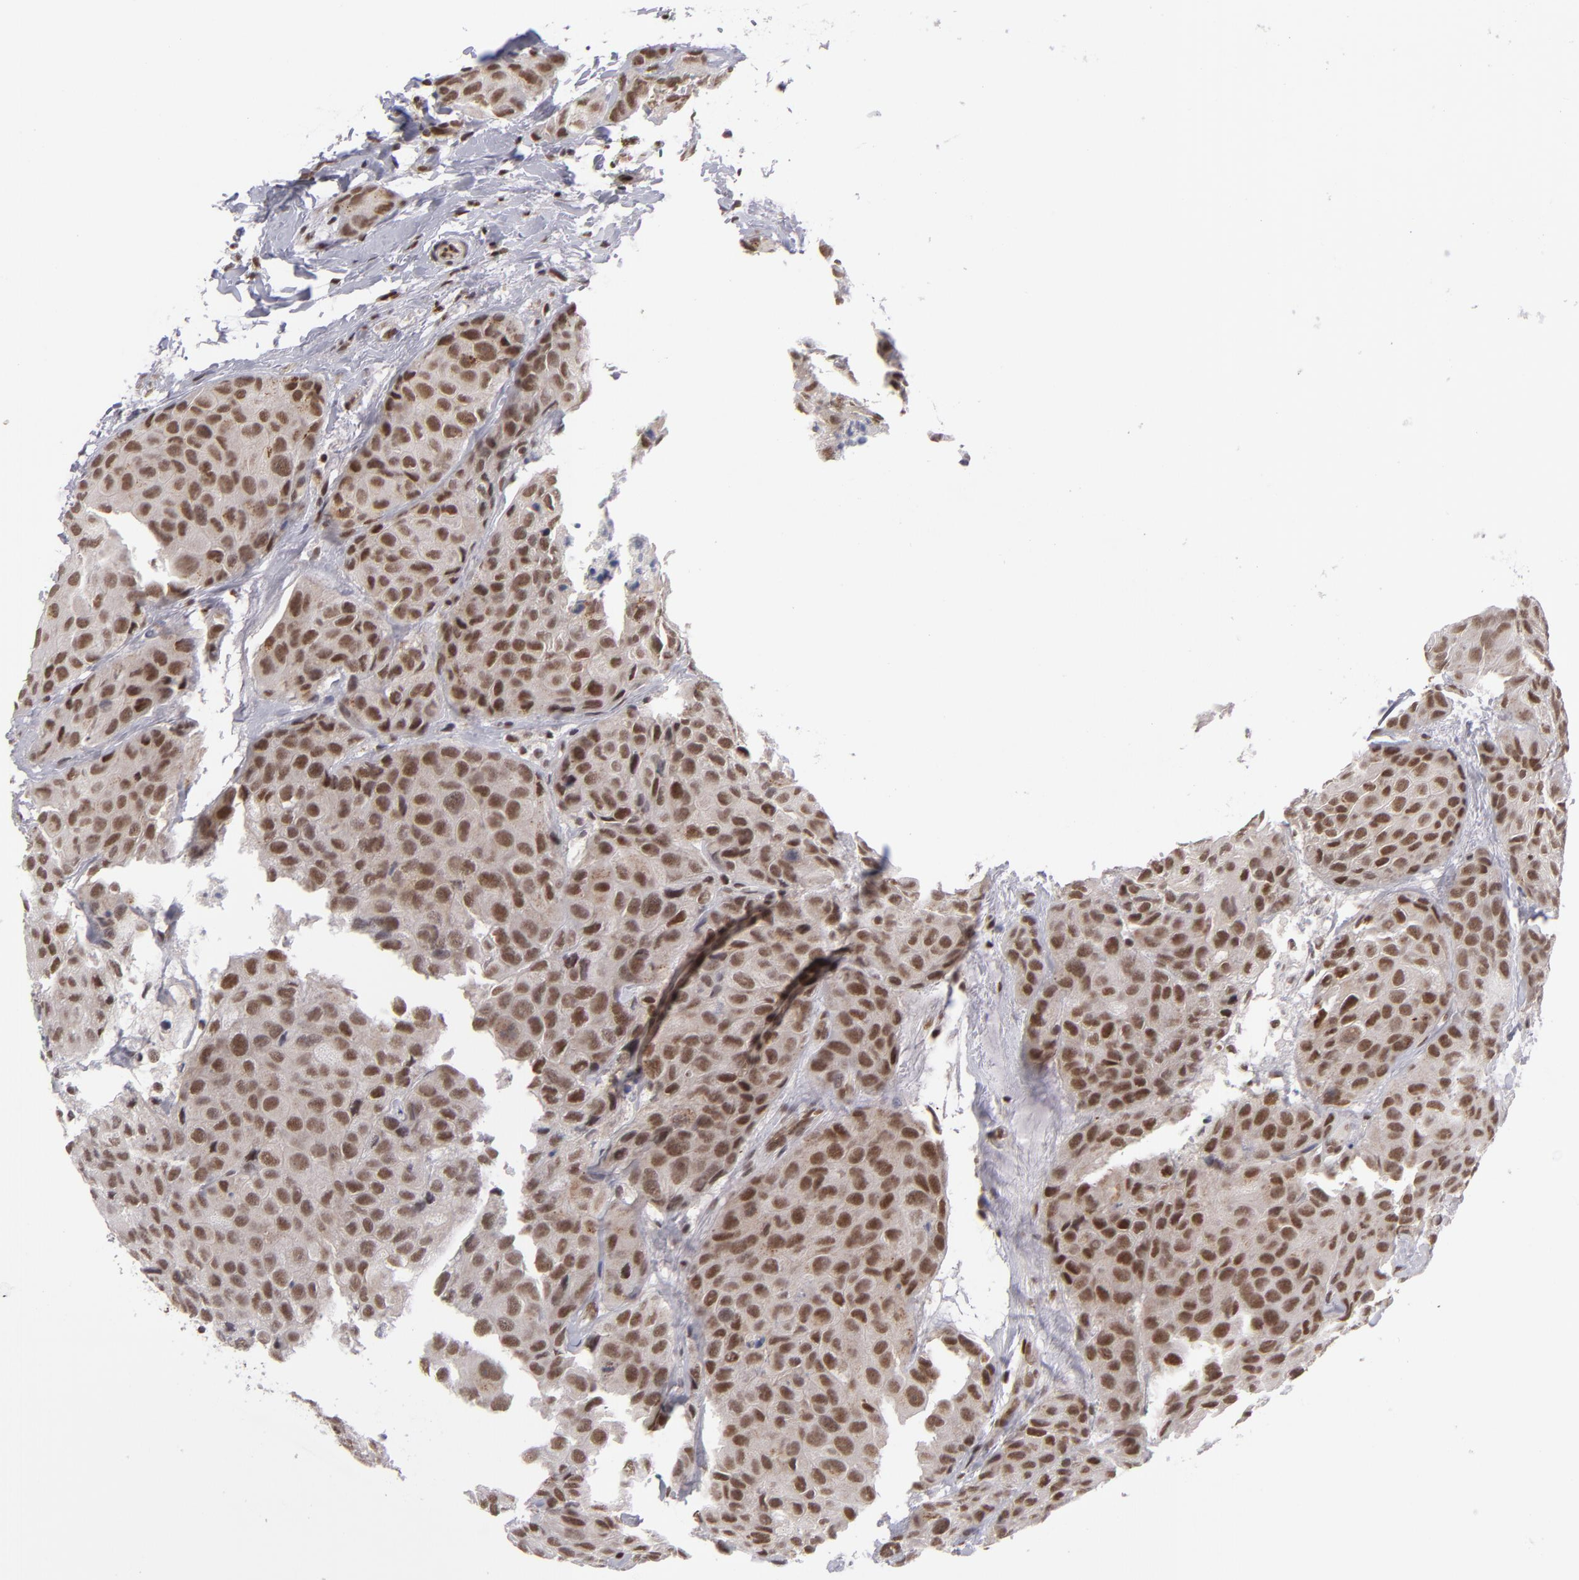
{"staining": {"intensity": "moderate", "quantity": ">75%", "location": "nuclear"}, "tissue": "breast cancer", "cell_type": "Tumor cells", "image_type": "cancer", "snomed": [{"axis": "morphology", "description": "Duct carcinoma"}, {"axis": "topography", "description": "Breast"}], "caption": "This image exhibits IHC staining of breast intraductal carcinoma, with medium moderate nuclear staining in approximately >75% of tumor cells.", "gene": "MLLT3", "patient": {"sex": "female", "age": 68}}